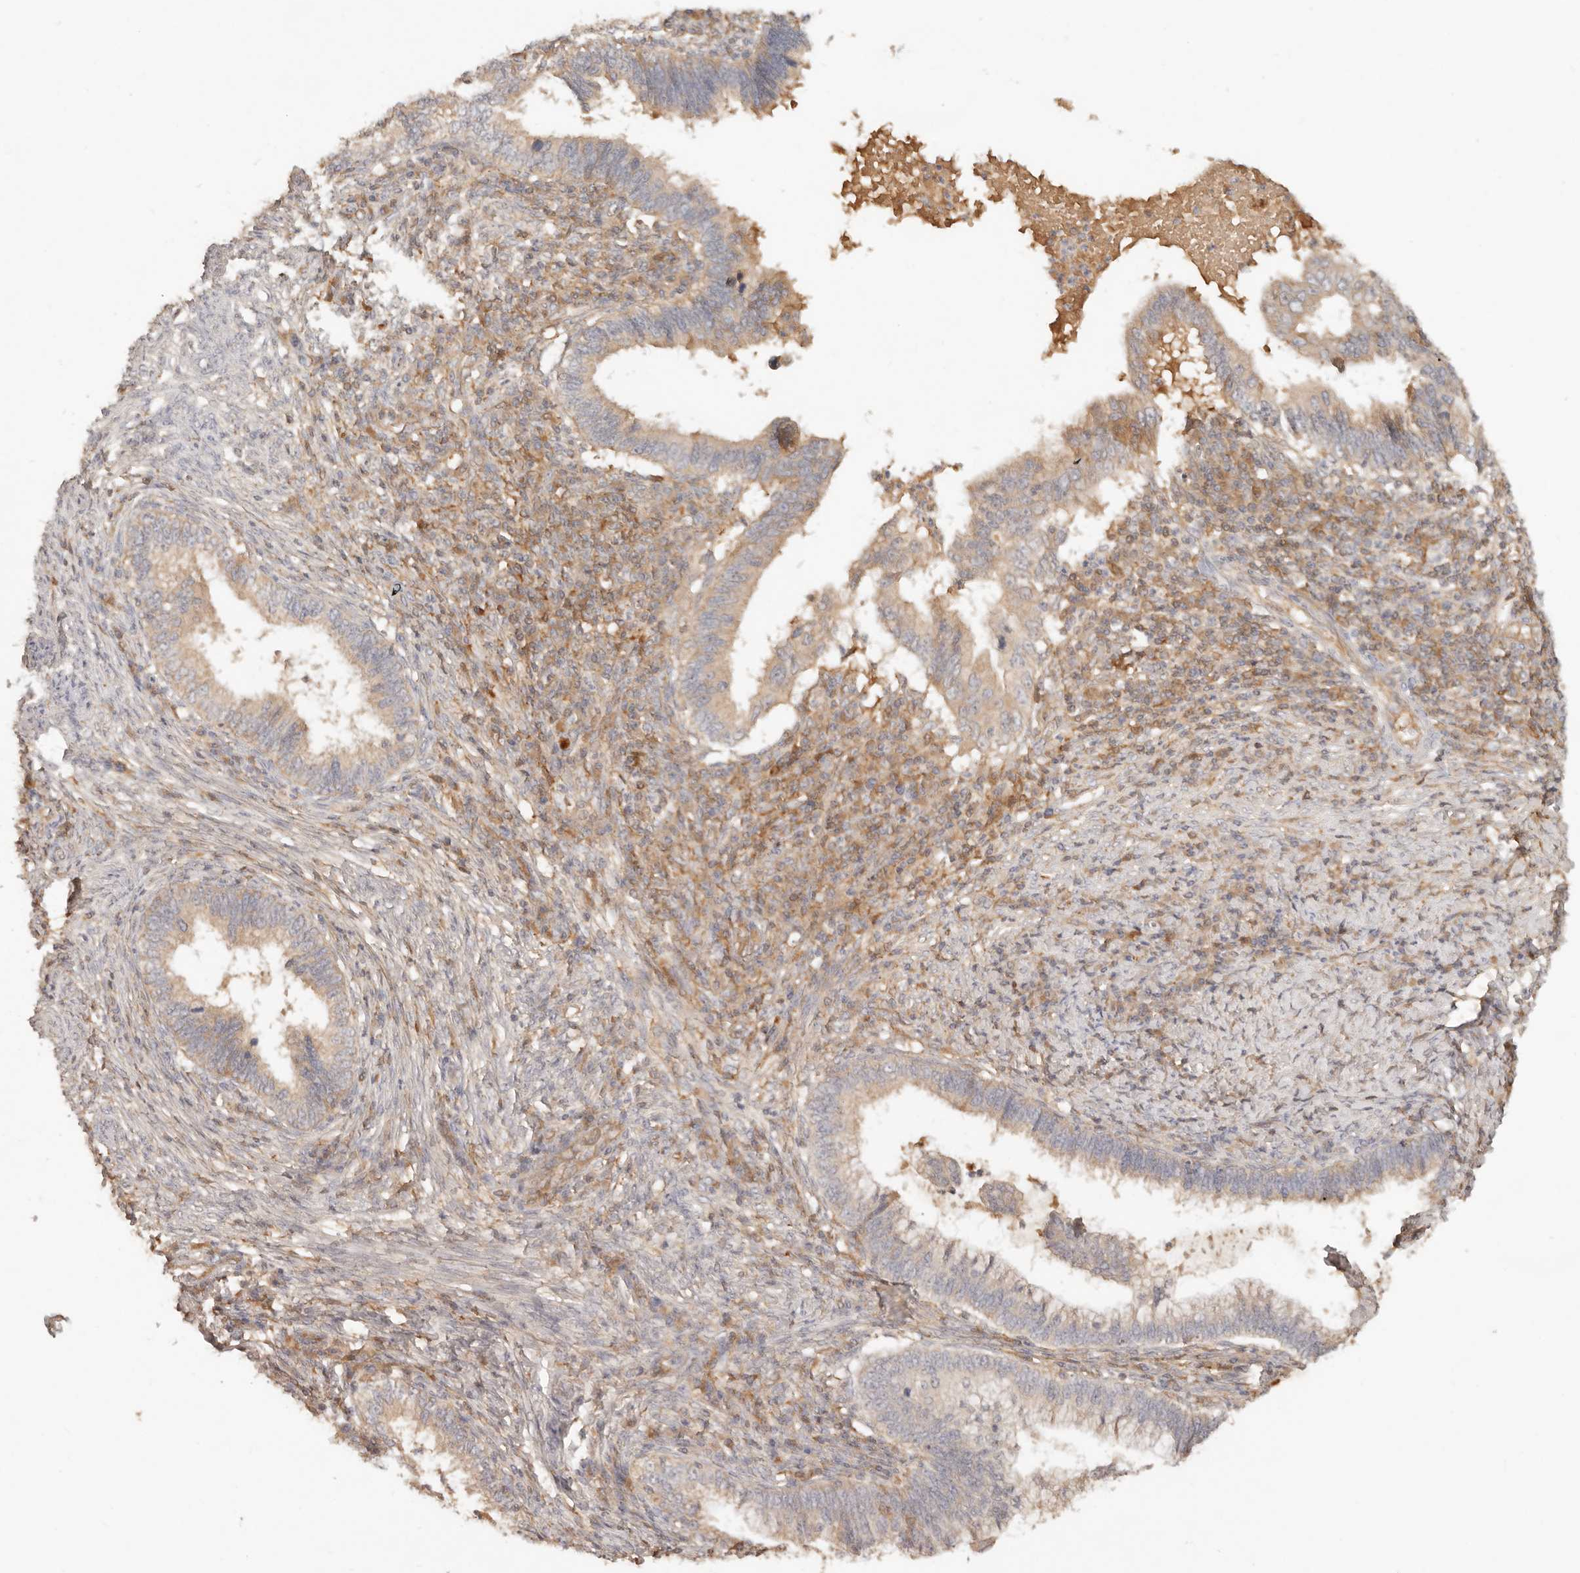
{"staining": {"intensity": "weak", "quantity": "25%-75%", "location": "cytoplasmic/membranous"}, "tissue": "cervical cancer", "cell_type": "Tumor cells", "image_type": "cancer", "snomed": [{"axis": "morphology", "description": "Adenocarcinoma, NOS"}, {"axis": "topography", "description": "Cervix"}], "caption": "Protein staining by immunohistochemistry (IHC) reveals weak cytoplasmic/membranous expression in about 25%-75% of tumor cells in cervical cancer.", "gene": "NECAP2", "patient": {"sex": "female", "age": 36}}